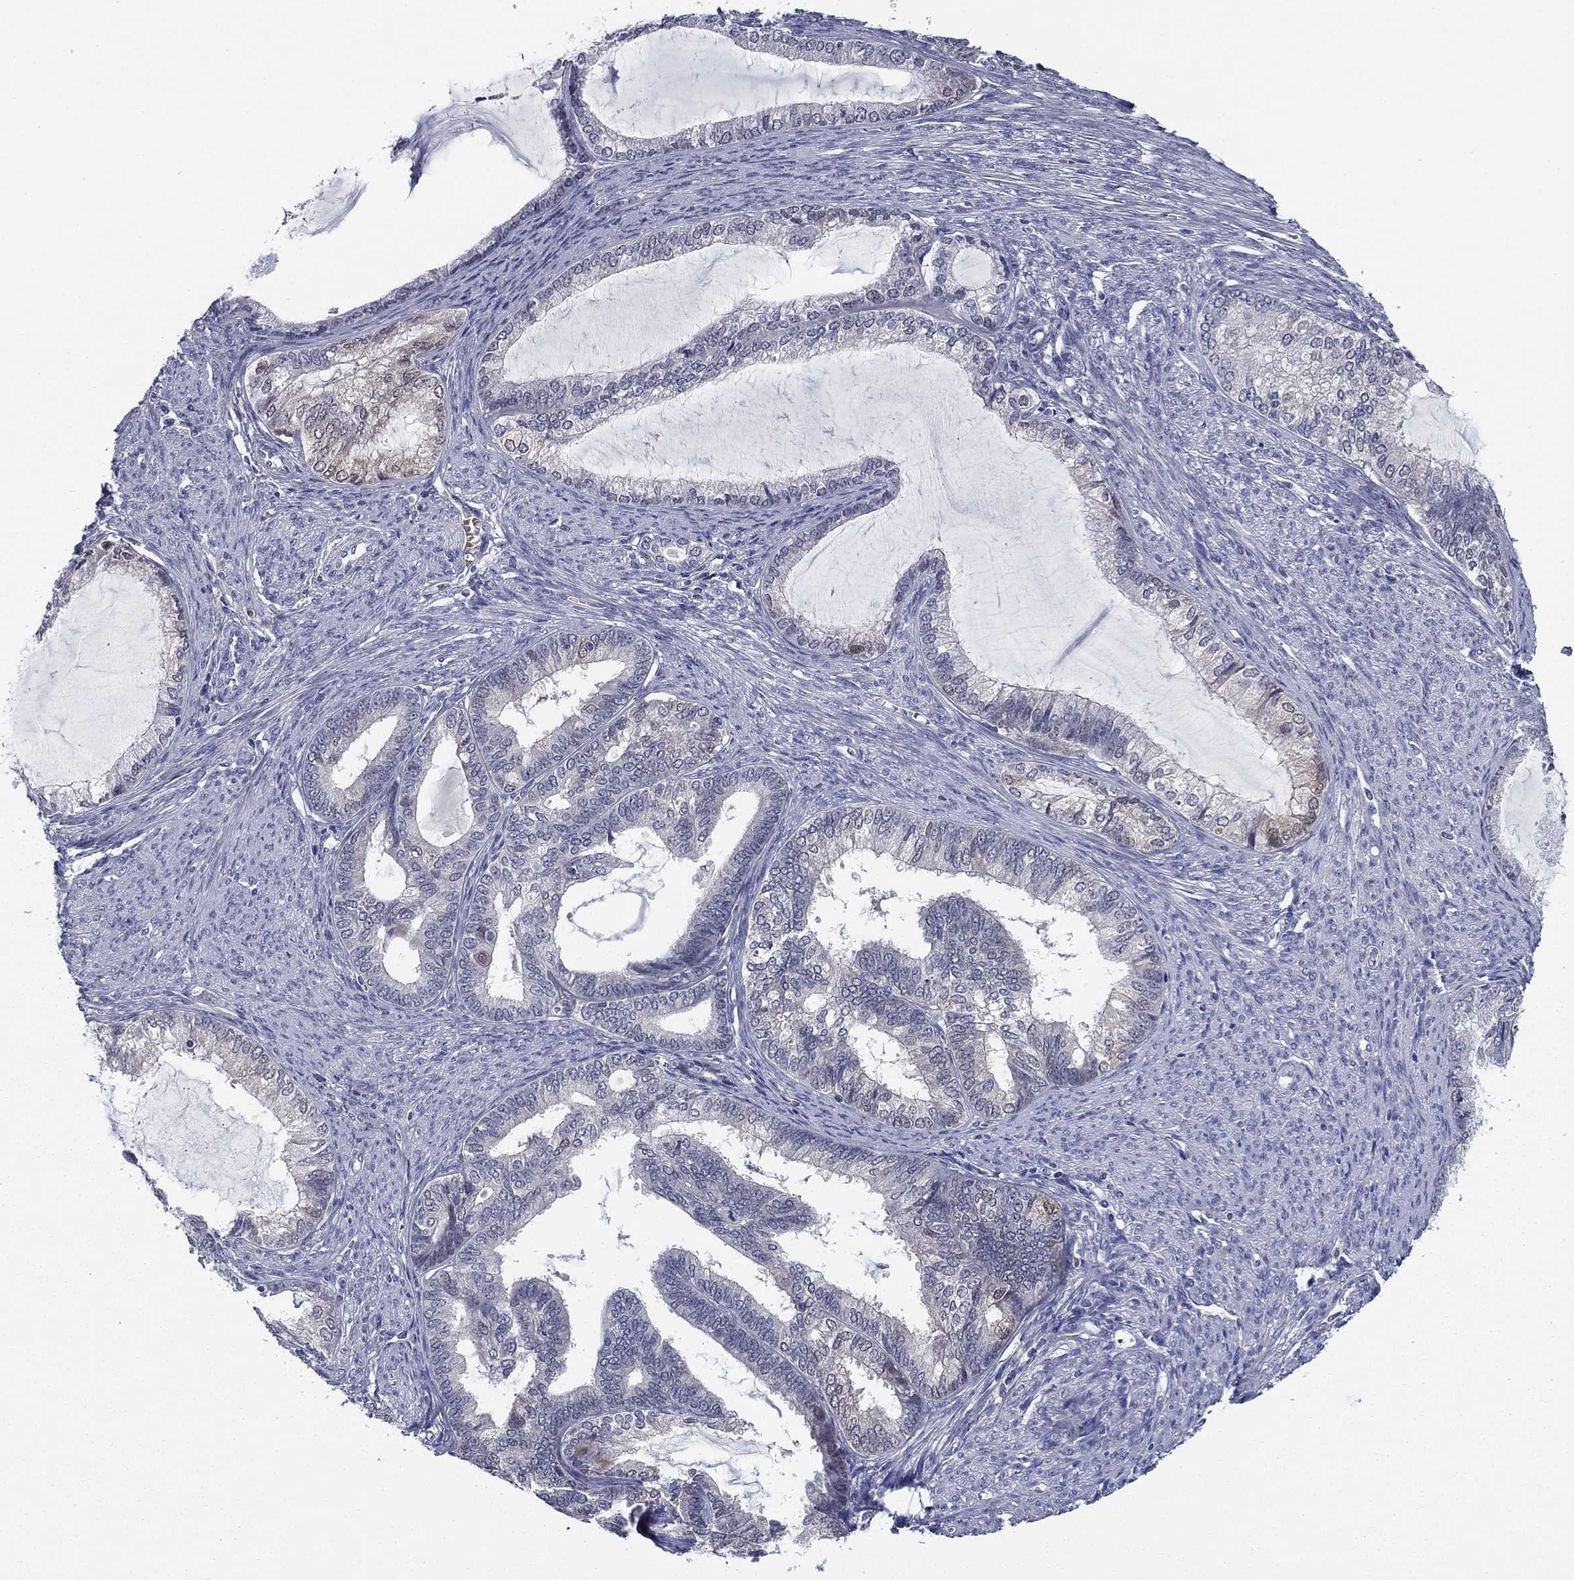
{"staining": {"intensity": "negative", "quantity": "none", "location": "none"}, "tissue": "endometrial cancer", "cell_type": "Tumor cells", "image_type": "cancer", "snomed": [{"axis": "morphology", "description": "Adenocarcinoma, NOS"}, {"axis": "topography", "description": "Endometrium"}], "caption": "An image of human adenocarcinoma (endometrial) is negative for staining in tumor cells.", "gene": "REXO5", "patient": {"sex": "female", "age": 86}}